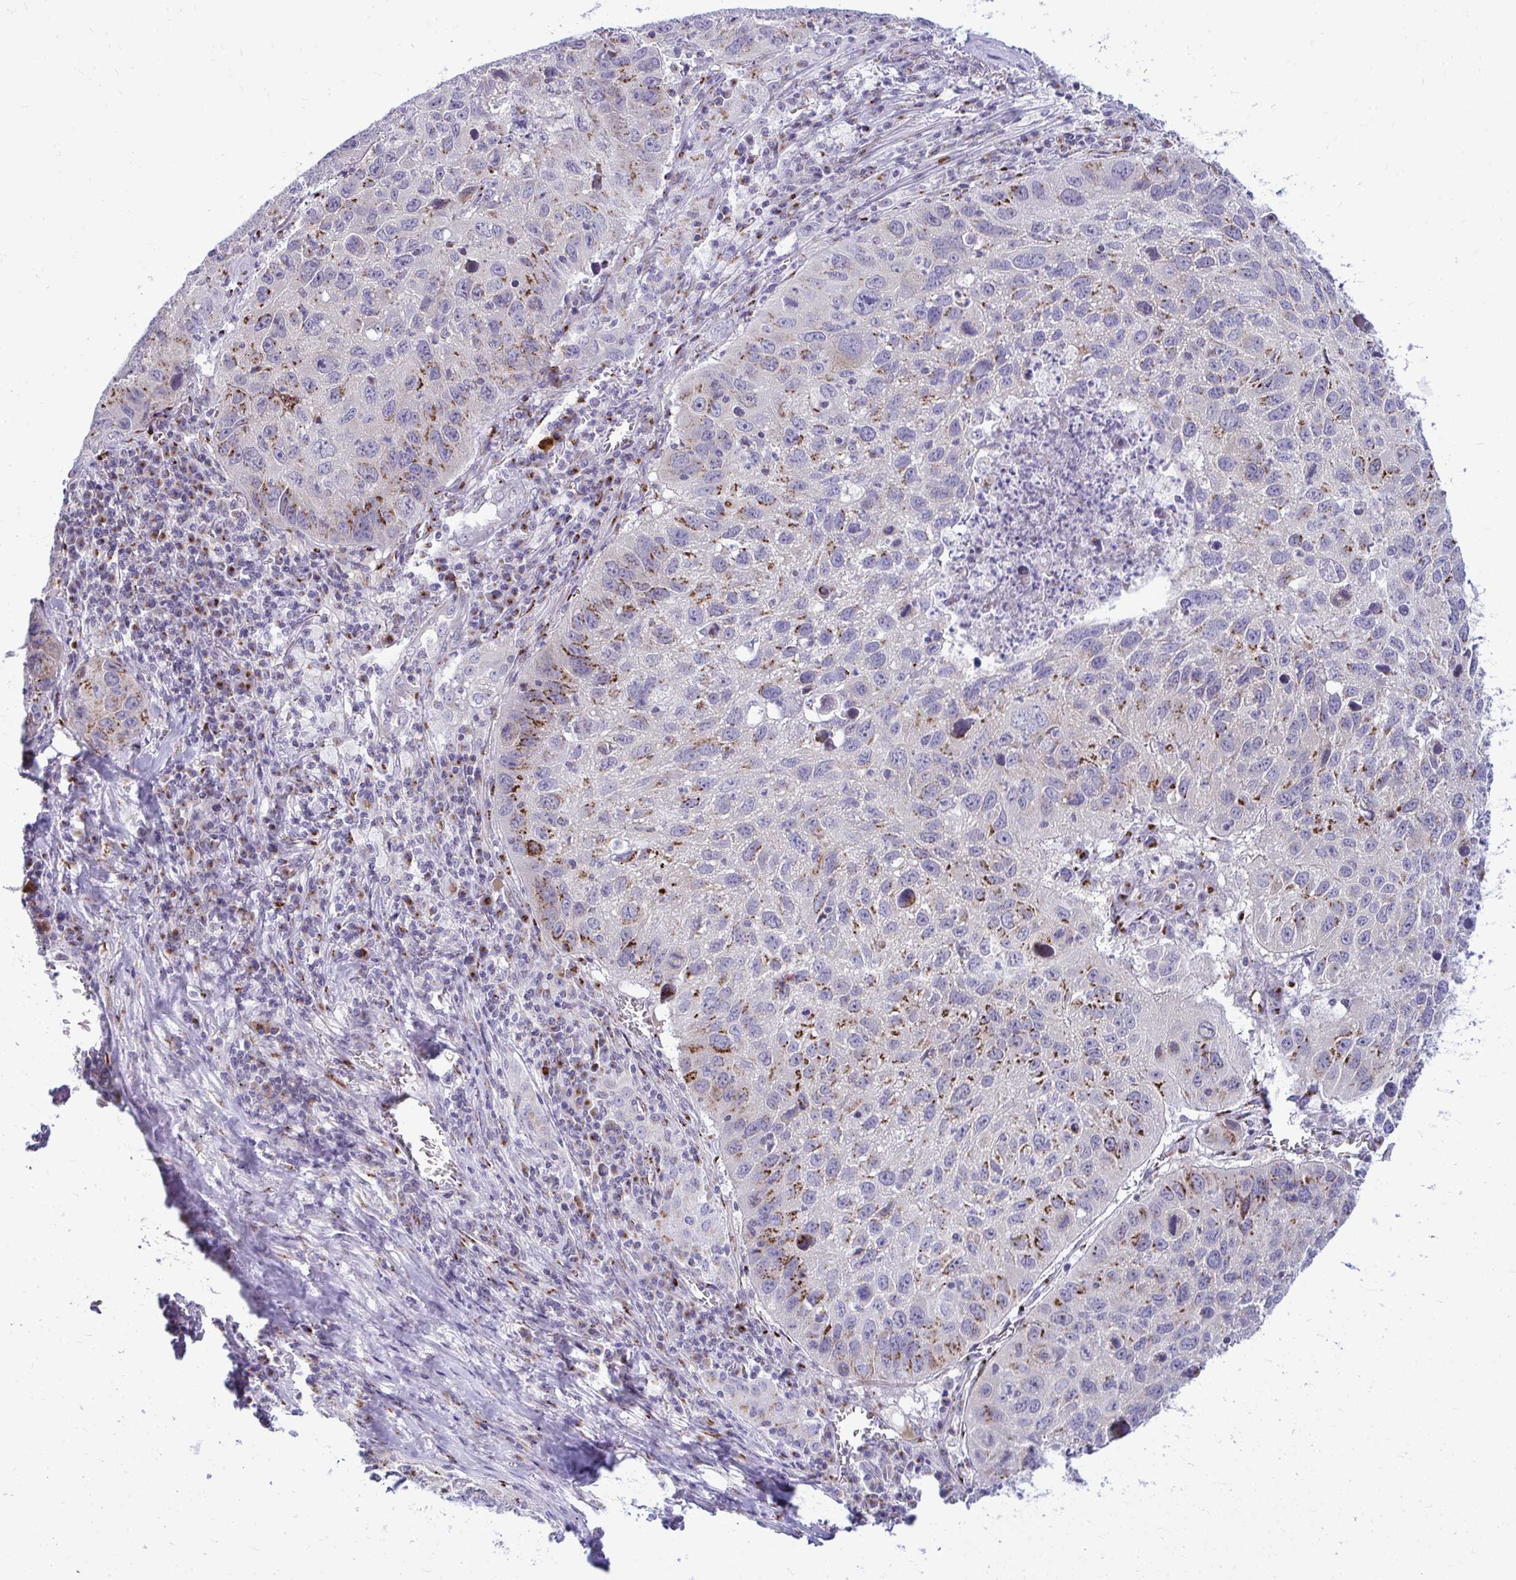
{"staining": {"intensity": "moderate", "quantity": "<25%", "location": "cytoplasmic/membranous"}, "tissue": "lung cancer", "cell_type": "Tumor cells", "image_type": "cancer", "snomed": [{"axis": "morphology", "description": "Squamous cell carcinoma, NOS"}, {"axis": "topography", "description": "Lung"}], "caption": "About <25% of tumor cells in squamous cell carcinoma (lung) exhibit moderate cytoplasmic/membranous protein expression as visualized by brown immunohistochemical staining.", "gene": "DTX4", "patient": {"sex": "female", "age": 61}}